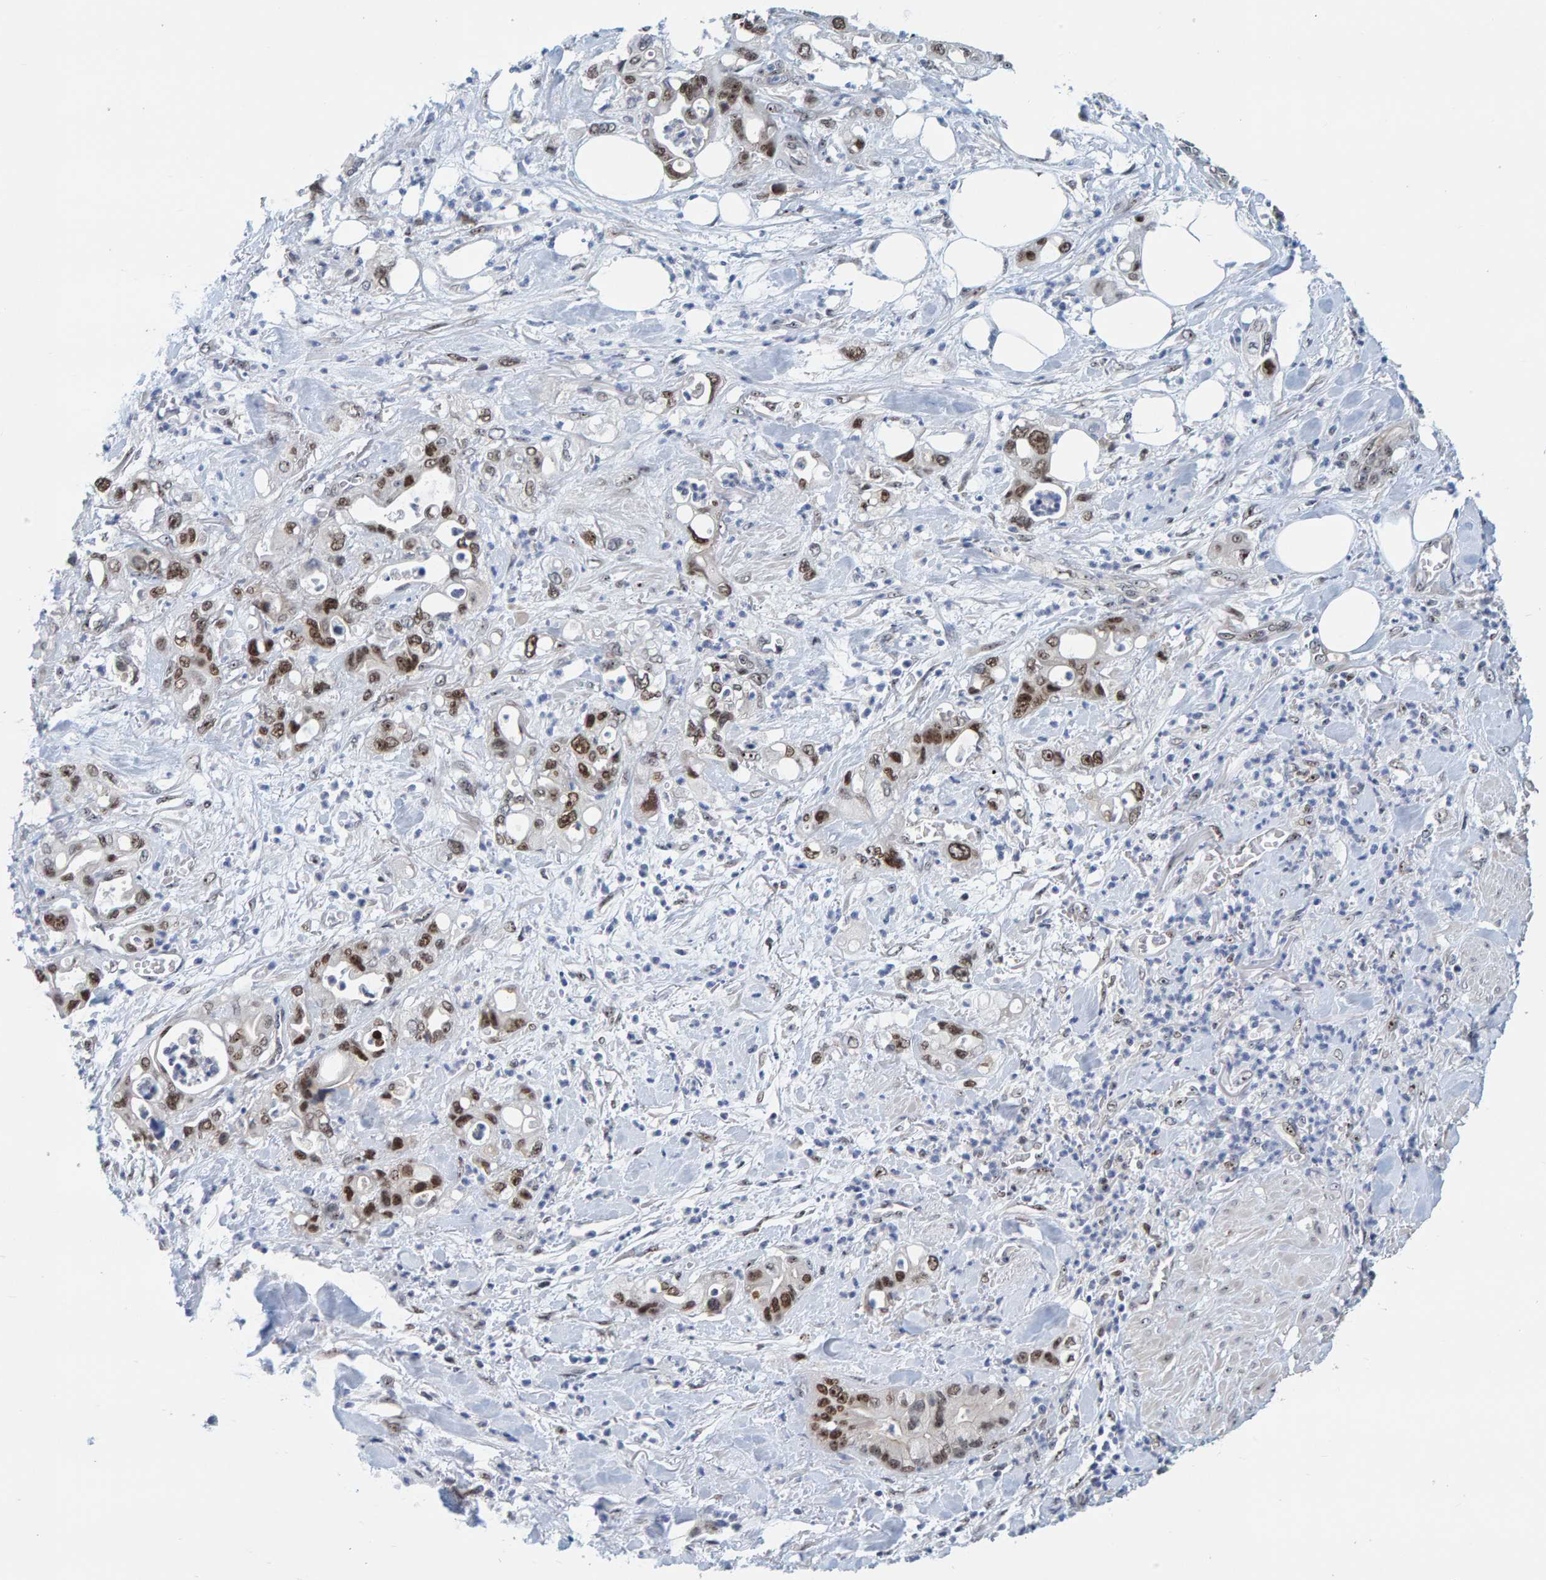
{"staining": {"intensity": "moderate", "quantity": "25%-75%", "location": "nuclear"}, "tissue": "pancreatic cancer", "cell_type": "Tumor cells", "image_type": "cancer", "snomed": [{"axis": "morphology", "description": "Adenocarcinoma, NOS"}, {"axis": "topography", "description": "Pancreas"}], "caption": "Brown immunohistochemical staining in human pancreatic adenocarcinoma reveals moderate nuclear staining in approximately 25%-75% of tumor cells.", "gene": "POLR1E", "patient": {"sex": "male", "age": 70}}